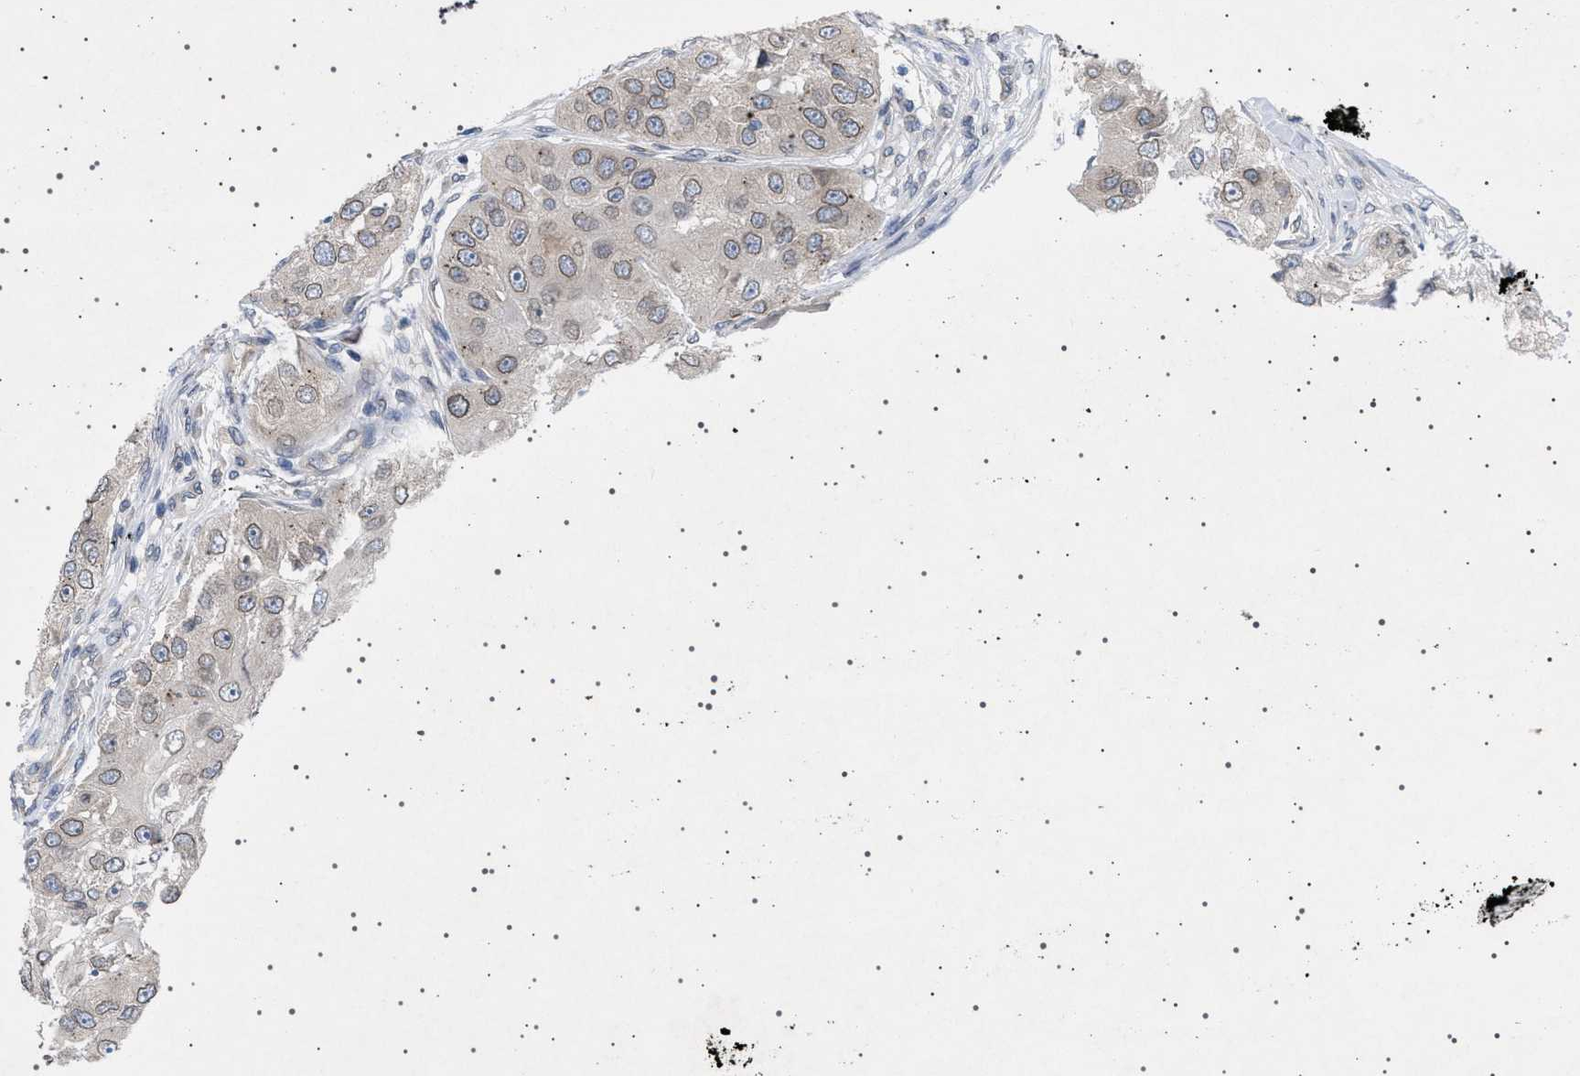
{"staining": {"intensity": "moderate", "quantity": ">75%", "location": "cytoplasmic/membranous,nuclear"}, "tissue": "head and neck cancer", "cell_type": "Tumor cells", "image_type": "cancer", "snomed": [{"axis": "morphology", "description": "Normal tissue, NOS"}, {"axis": "morphology", "description": "Squamous cell carcinoma, NOS"}, {"axis": "topography", "description": "Skeletal muscle"}, {"axis": "topography", "description": "Head-Neck"}], "caption": "An immunohistochemistry photomicrograph of neoplastic tissue is shown. Protein staining in brown shows moderate cytoplasmic/membranous and nuclear positivity in head and neck cancer (squamous cell carcinoma) within tumor cells. The staining was performed using DAB to visualize the protein expression in brown, while the nuclei were stained in blue with hematoxylin (Magnification: 20x).", "gene": "NUP93", "patient": {"sex": "male", "age": 51}}